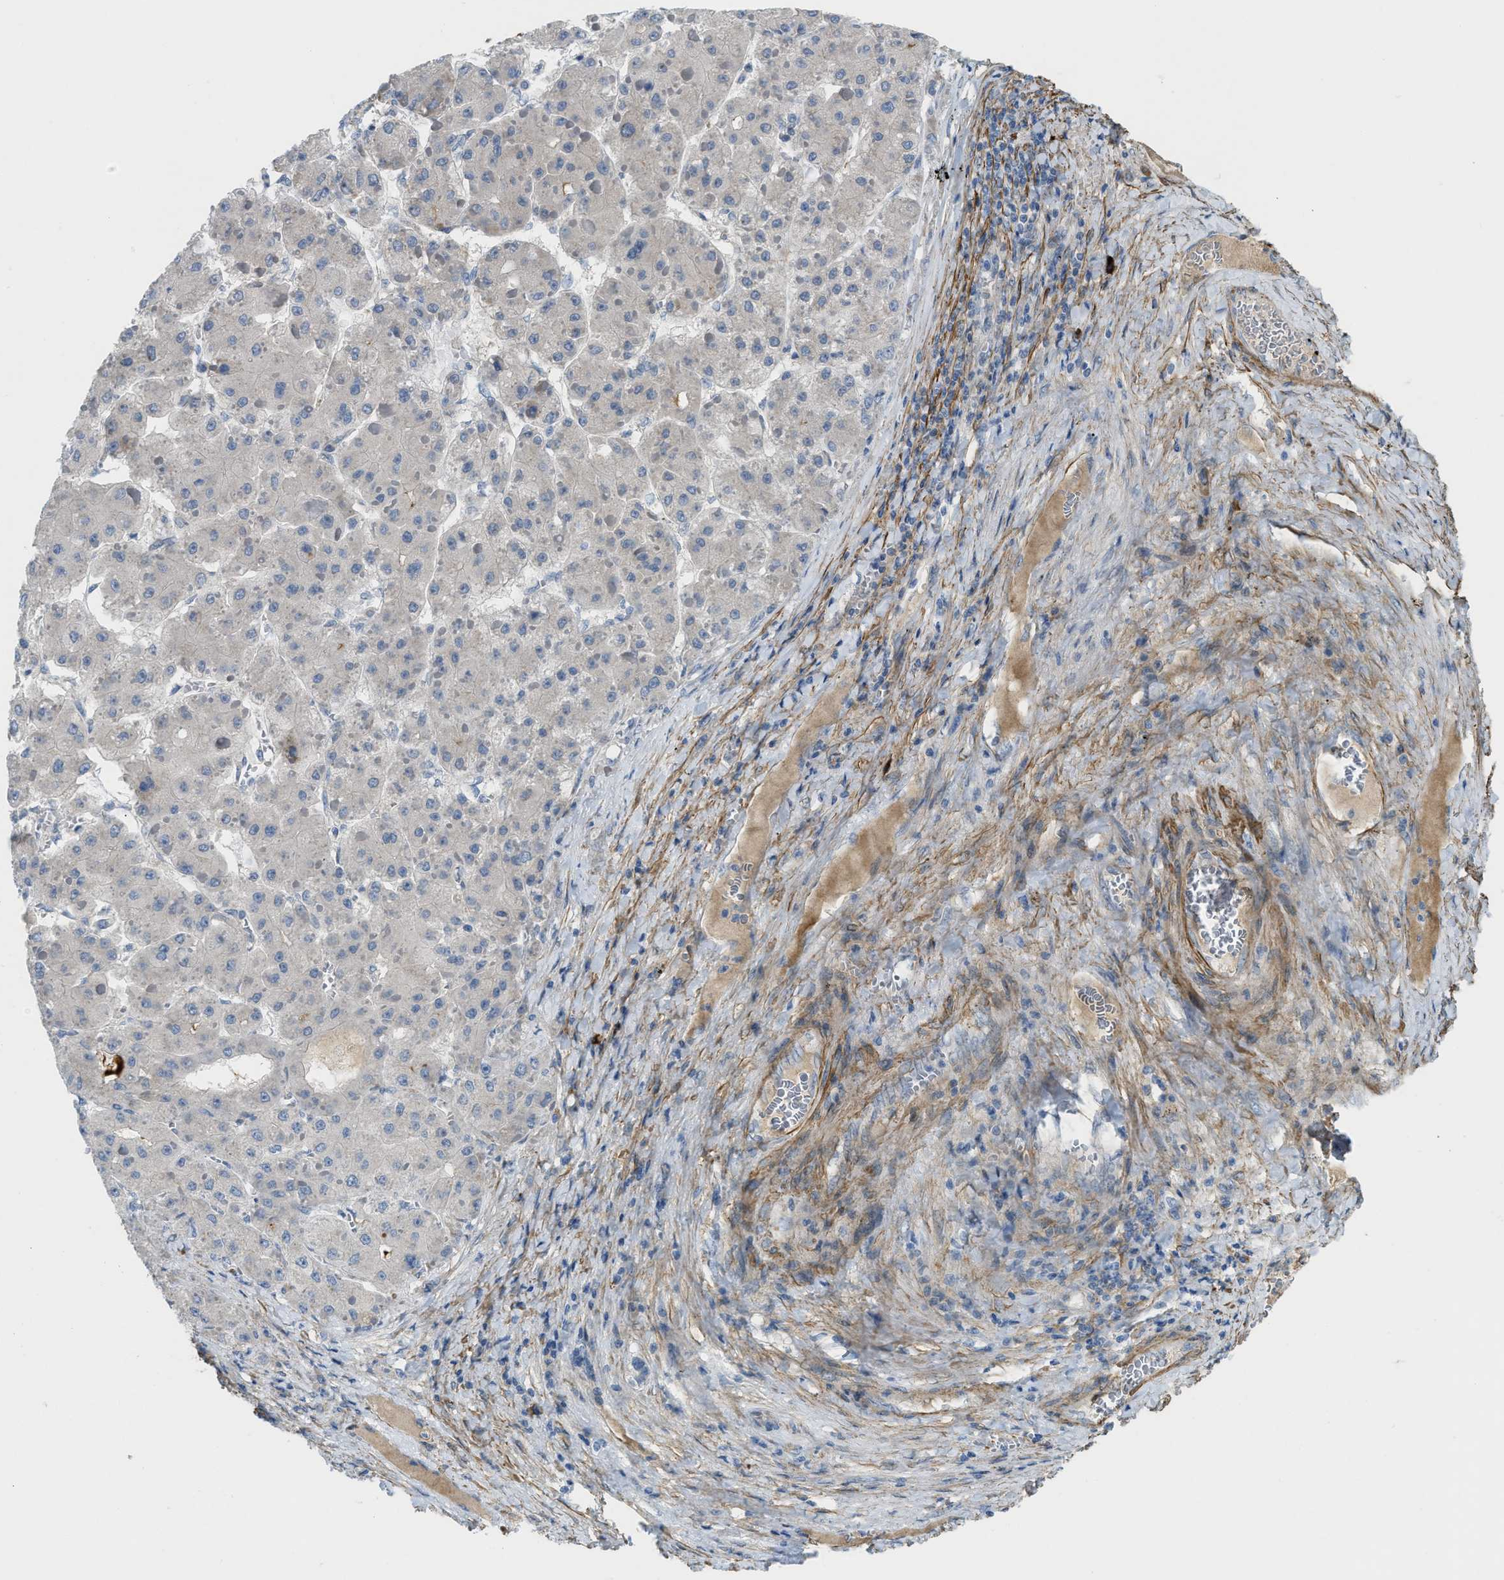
{"staining": {"intensity": "negative", "quantity": "none", "location": "none"}, "tissue": "liver cancer", "cell_type": "Tumor cells", "image_type": "cancer", "snomed": [{"axis": "morphology", "description": "Carcinoma, Hepatocellular, NOS"}, {"axis": "topography", "description": "Liver"}], "caption": "Liver cancer stained for a protein using immunohistochemistry (IHC) demonstrates no staining tumor cells.", "gene": "BMPR1A", "patient": {"sex": "female", "age": 73}}